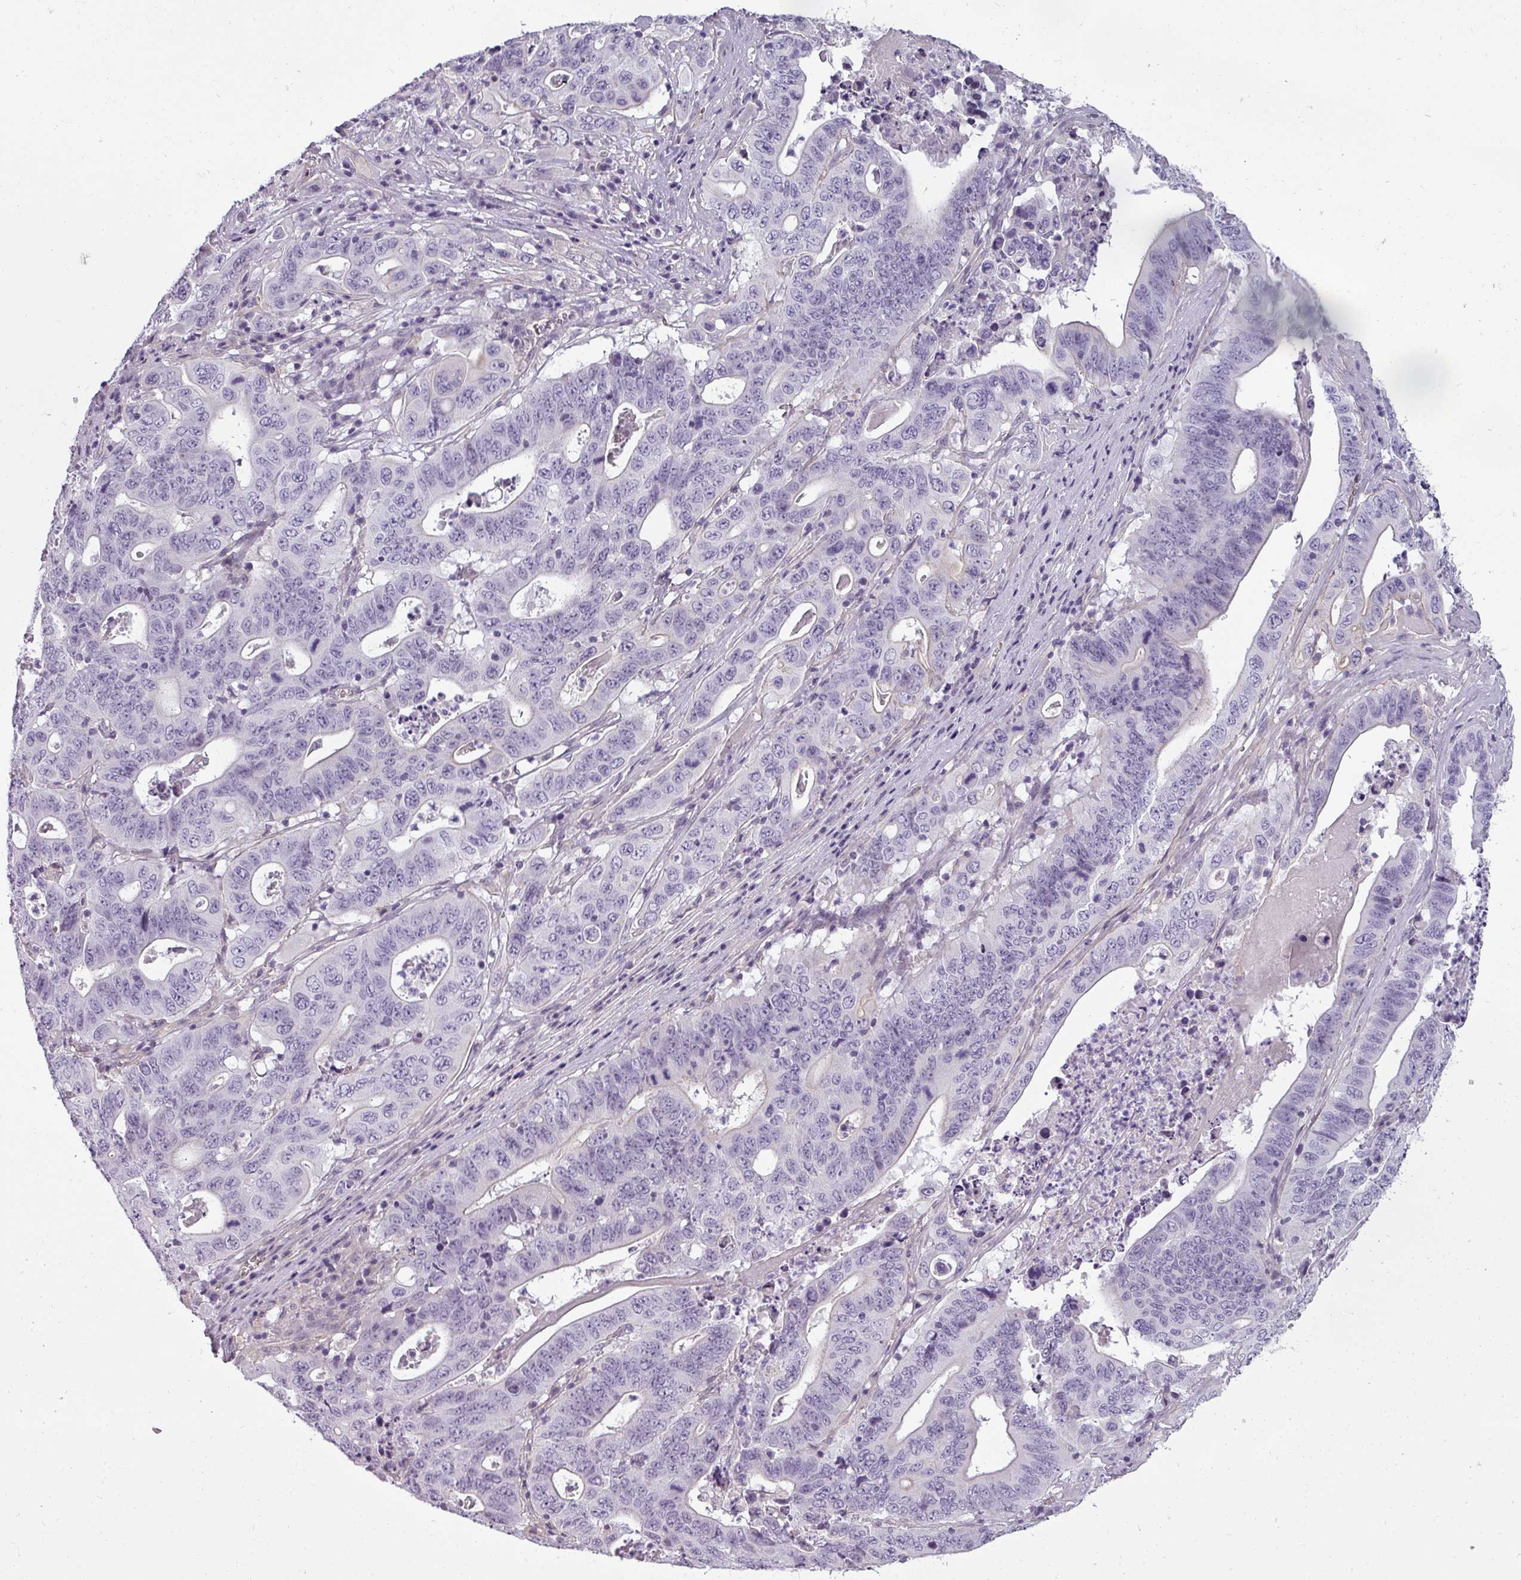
{"staining": {"intensity": "negative", "quantity": "none", "location": "none"}, "tissue": "lung cancer", "cell_type": "Tumor cells", "image_type": "cancer", "snomed": [{"axis": "morphology", "description": "Adenocarcinoma, NOS"}, {"axis": "topography", "description": "Lung"}], "caption": "This is an IHC image of lung adenocarcinoma. There is no positivity in tumor cells.", "gene": "ASB1", "patient": {"sex": "female", "age": 60}}